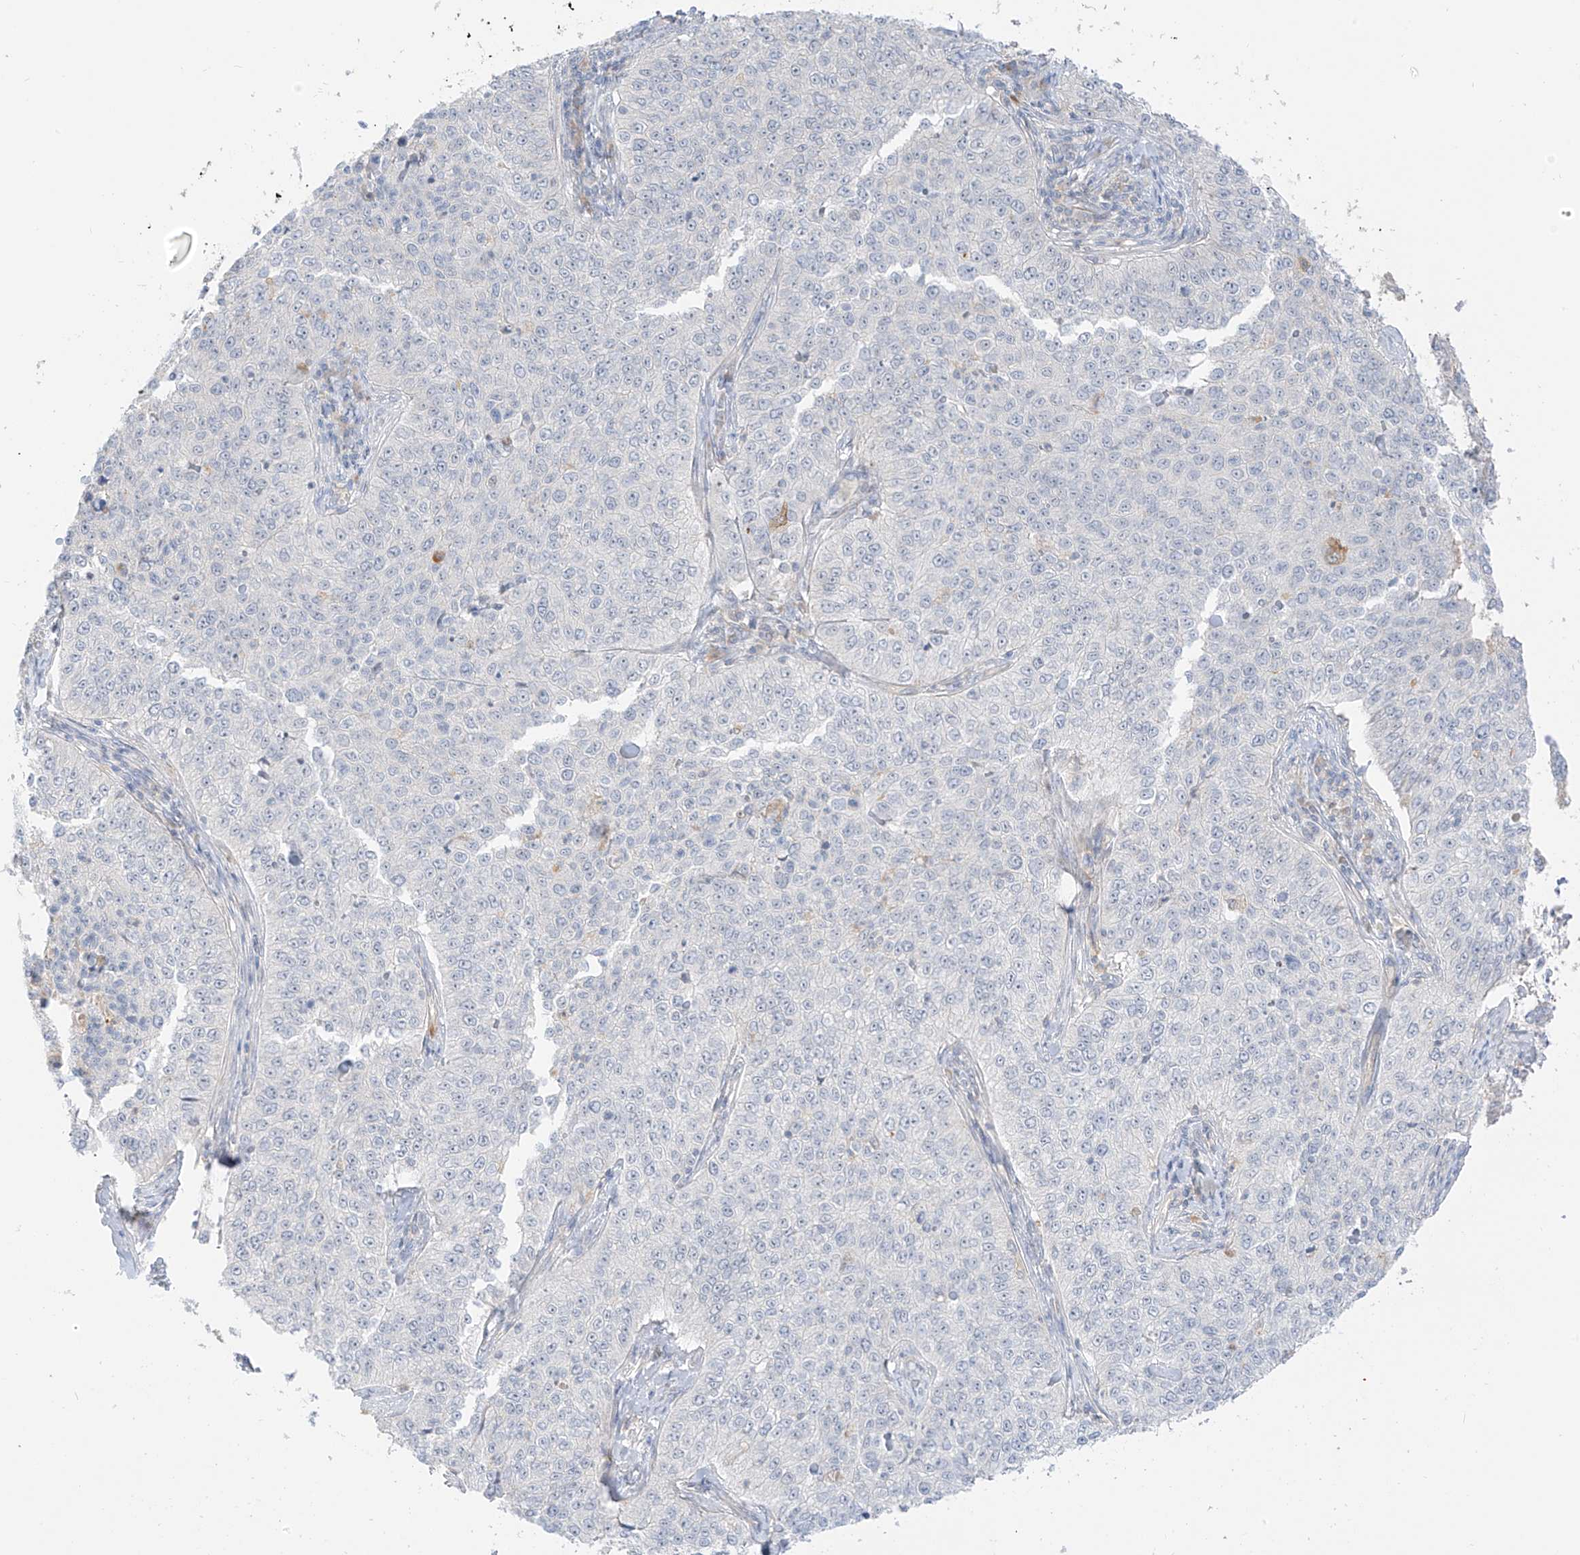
{"staining": {"intensity": "negative", "quantity": "none", "location": "none"}, "tissue": "cervical cancer", "cell_type": "Tumor cells", "image_type": "cancer", "snomed": [{"axis": "morphology", "description": "Squamous cell carcinoma, NOS"}, {"axis": "topography", "description": "Cervix"}], "caption": "High magnification brightfield microscopy of cervical squamous cell carcinoma stained with DAB (brown) and counterstained with hematoxylin (blue): tumor cells show no significant staining.", "gene": "C2orf42", "patient": {"sex": "female", "age": 35}}